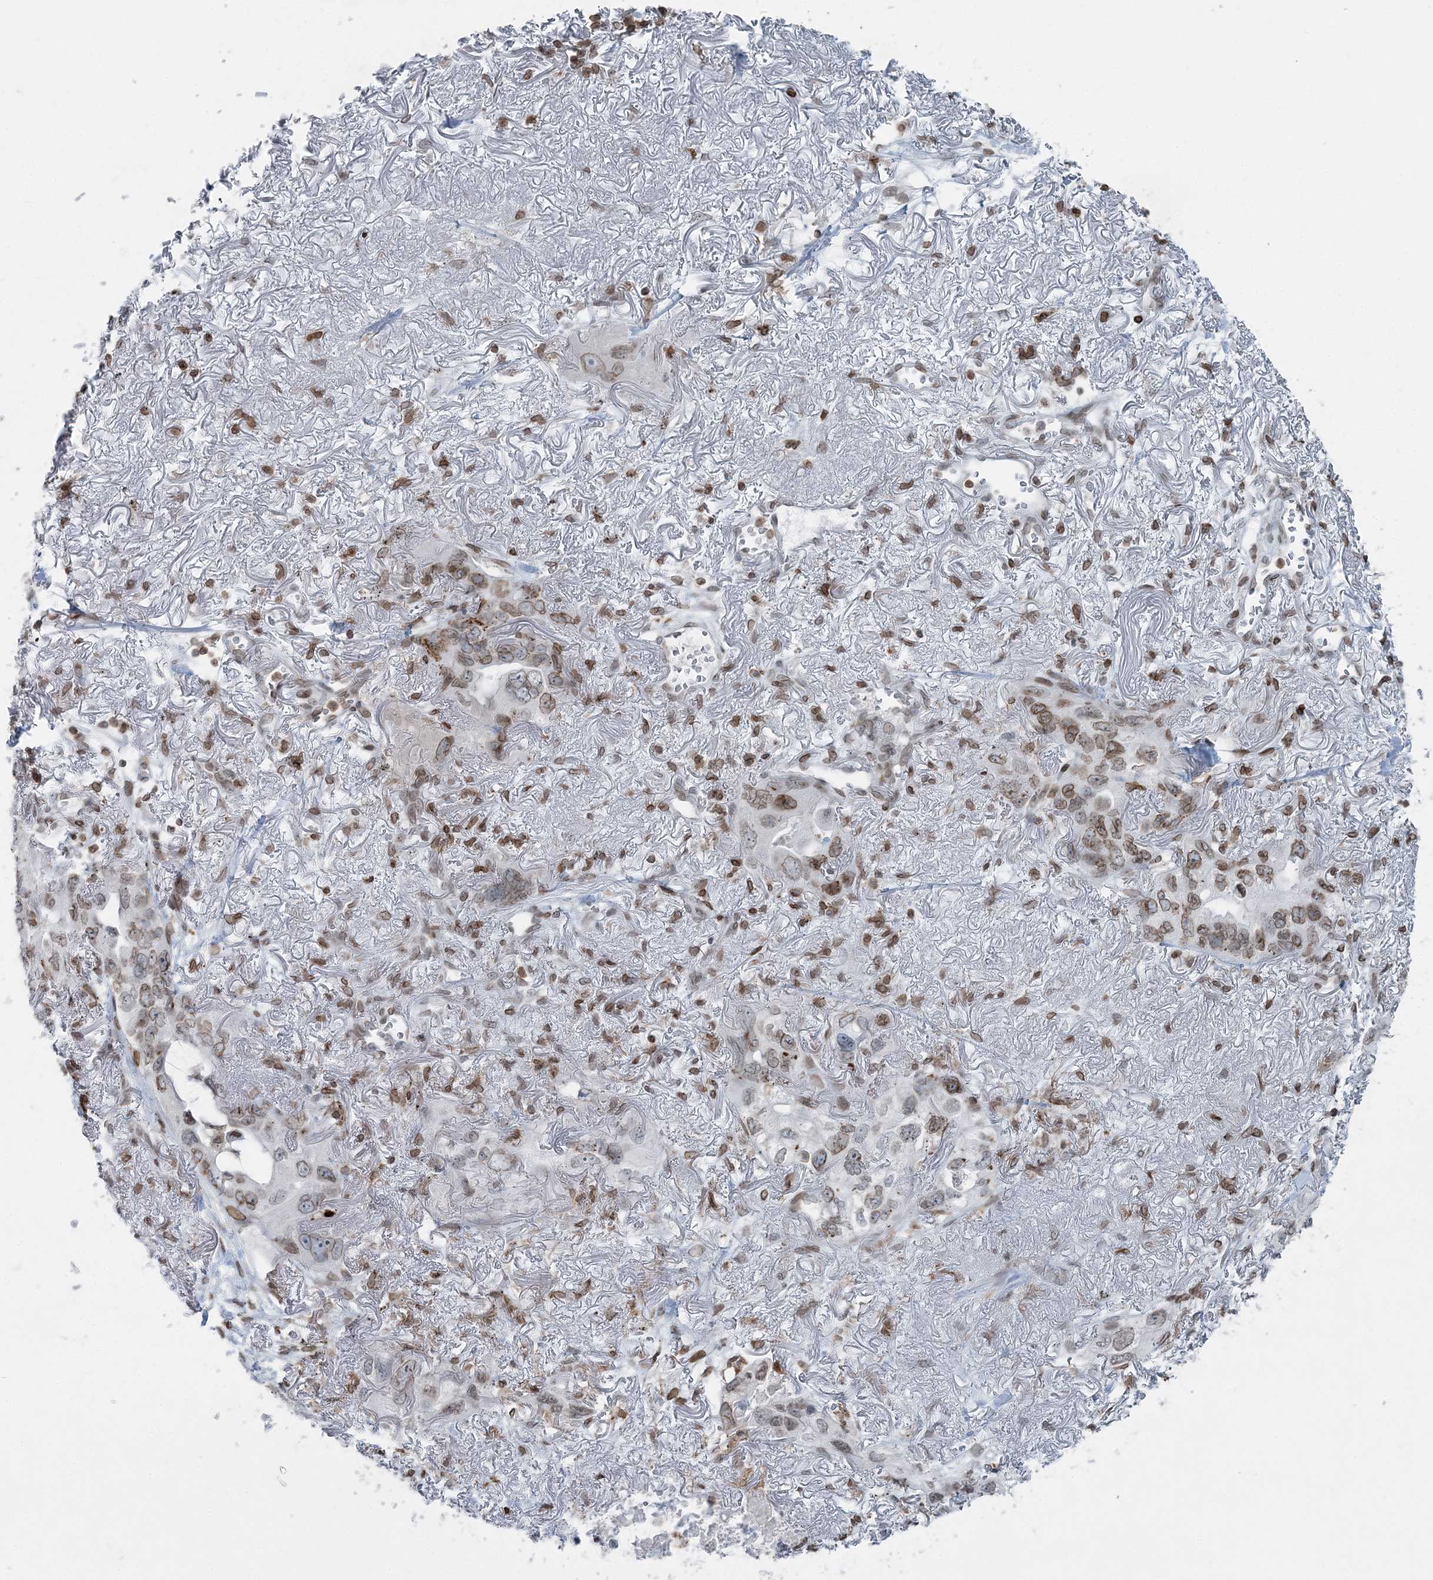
{"staining": {"intensity": "moderate", "quantity": ">75%", "location": "cytoplasmic/membranous,nuclear"}, "tissue": "lung cancer", "cell_type": "Tumor cells", "image_type": "cancer", "snomed": [{"axis": "morphology", "description": "Squamous cell carcinoma, NOS"}, {"axis": "topography", "description": "Lung"}], "caption": "This histopathology image exhibits lung cancer (squamous cell carcinoma) stained with immunohistochemistry to label a protein in brown. The cytoplasmic/membranous and nuclear of tumor cells show moderate positivity for the protein. Nuclei are counter-stained blue.", "gene": "GJD4", "patient": {"sex": "female", "age": 73}}